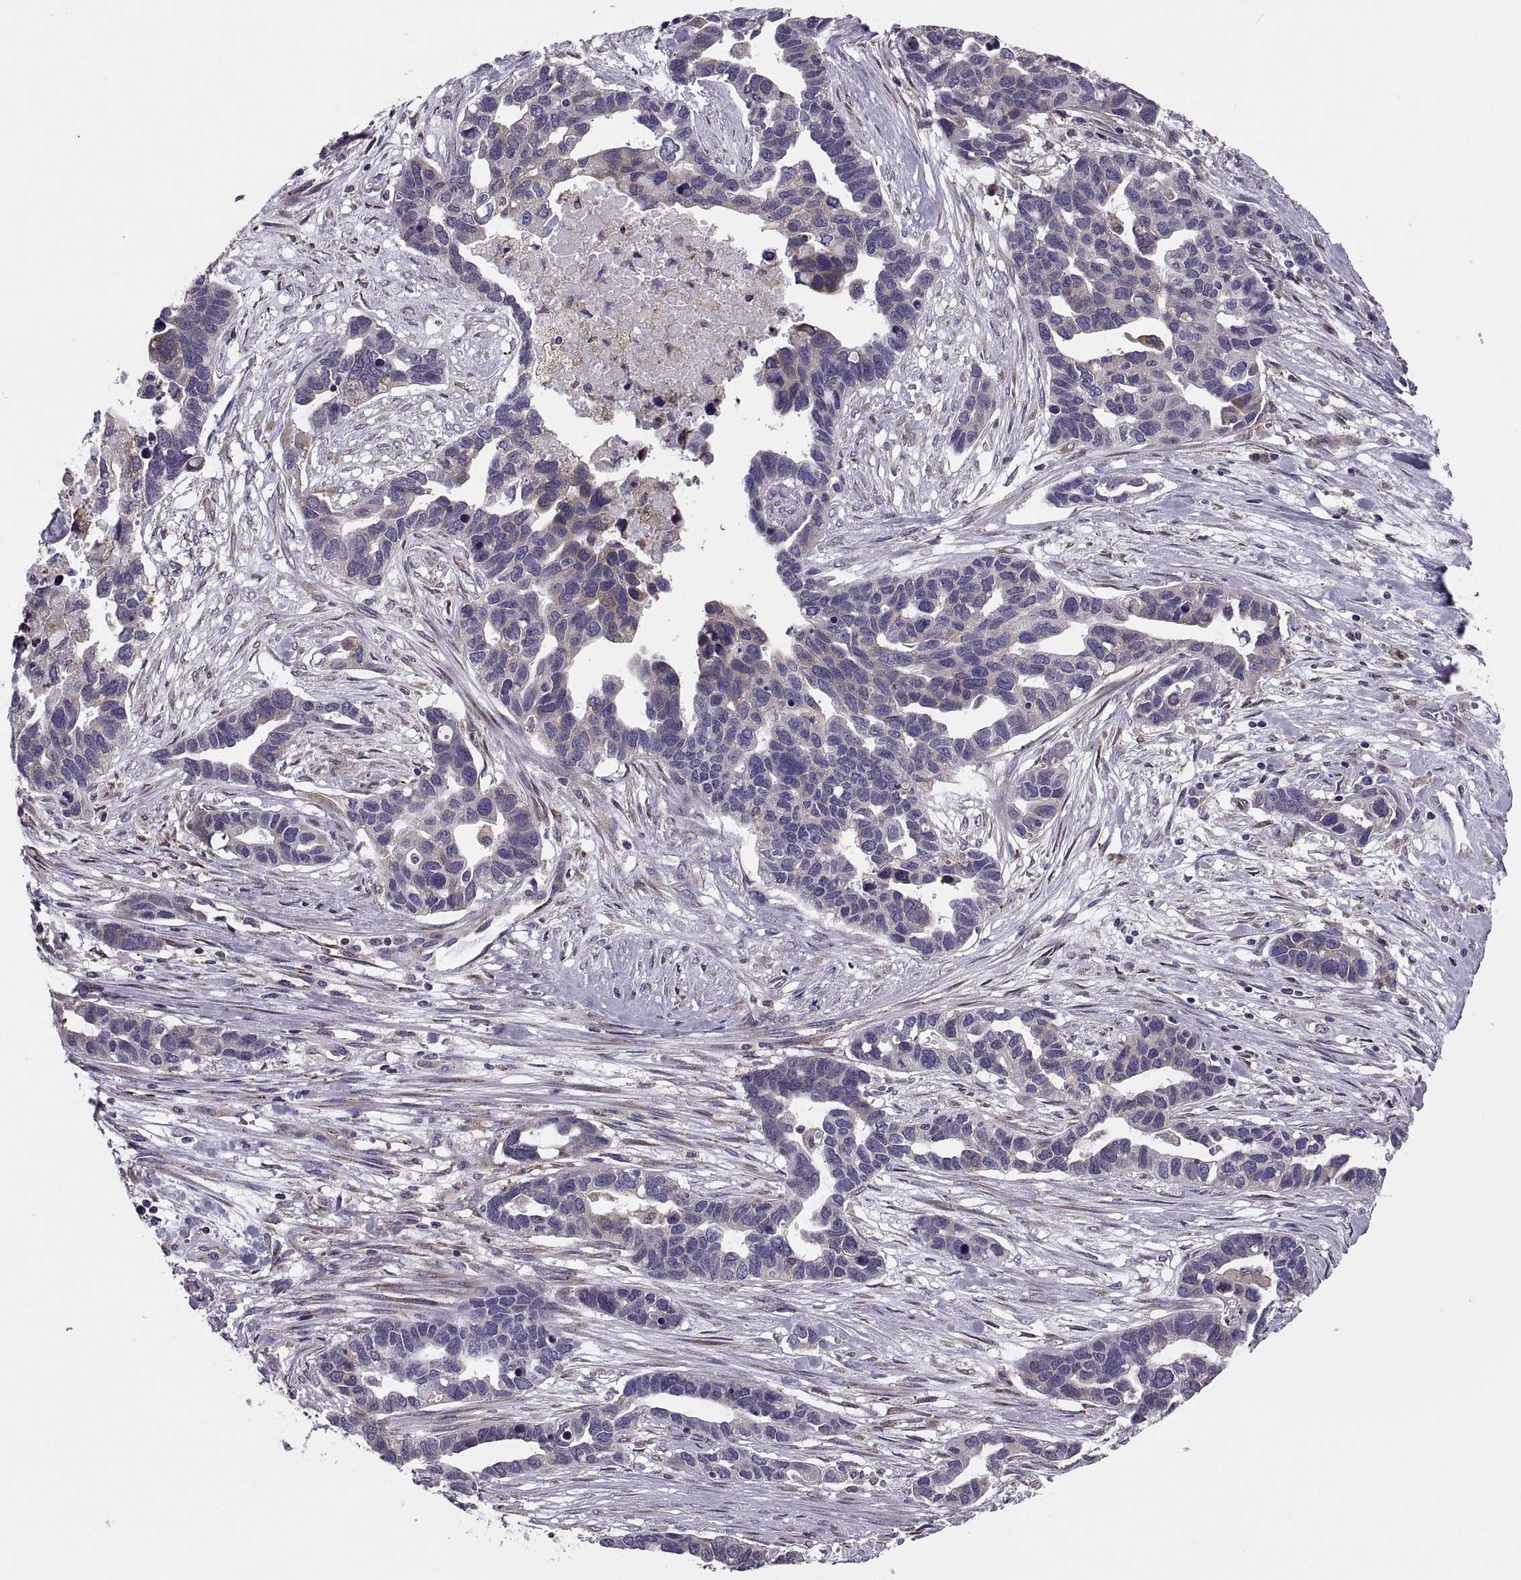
{"staining": {"intensity": "negative", "quantity": "none", "location": "none"}, "tissue": "ovarian cancer", "cell_type": "Tumor cells", "image_type": "cancer", "snomed": [{"axis": "morphology", "description": "Cystadenocarcinoma, serous, NOS"}, {"axis": "topography", "description": "Ovary"}], "caption": "This is an immunohistochemistry (IHC) micrograph of ovarian serous cystadenocarcinoma. There is no expression in tumor cells.", "gene": "LETM2", "patient": {"sex": "female", "age": 54}}